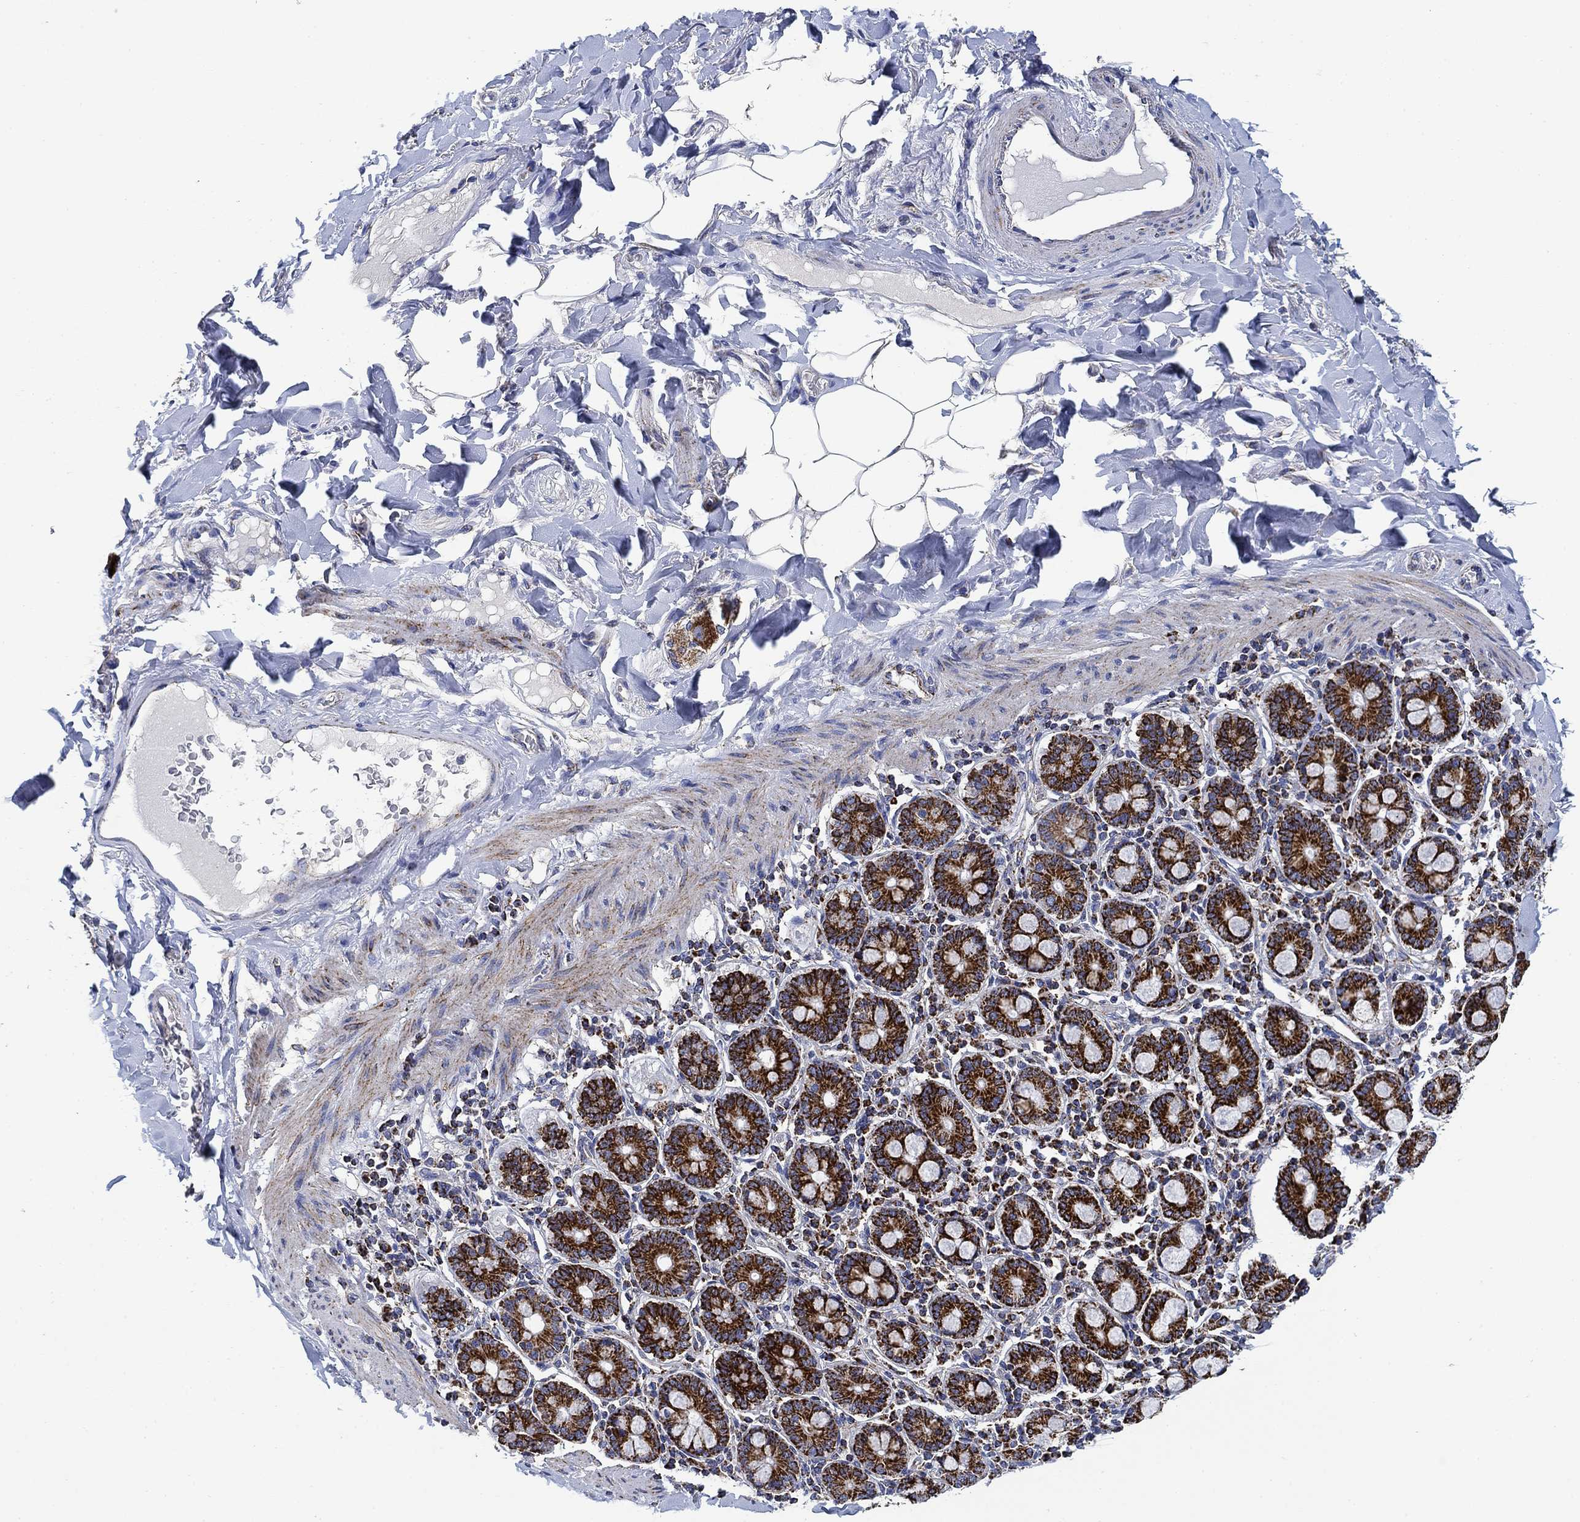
{"staining": {"intensity": "negative", "quantity": "none", "location": "none"}, "tissue": "adipose tissue", "cell_type": "Adipocytes", "image_type": "normal", "snomed": [{"axis": "morphology", "description": "Normal tissue, NOS"}, {"axis": "topography", "description": "Smooth muscle"}, {"axis": "topography", "description": "Duodenum"}, {"axis": "topography", "description": "Peripheral nerve tissue"}], "caption": "Immunohistochemistry of normal adipose tissue displays no positivity in adipocytes.", "gene": "NDUFS3", "patient": {"sex": "female", "age": 61}}